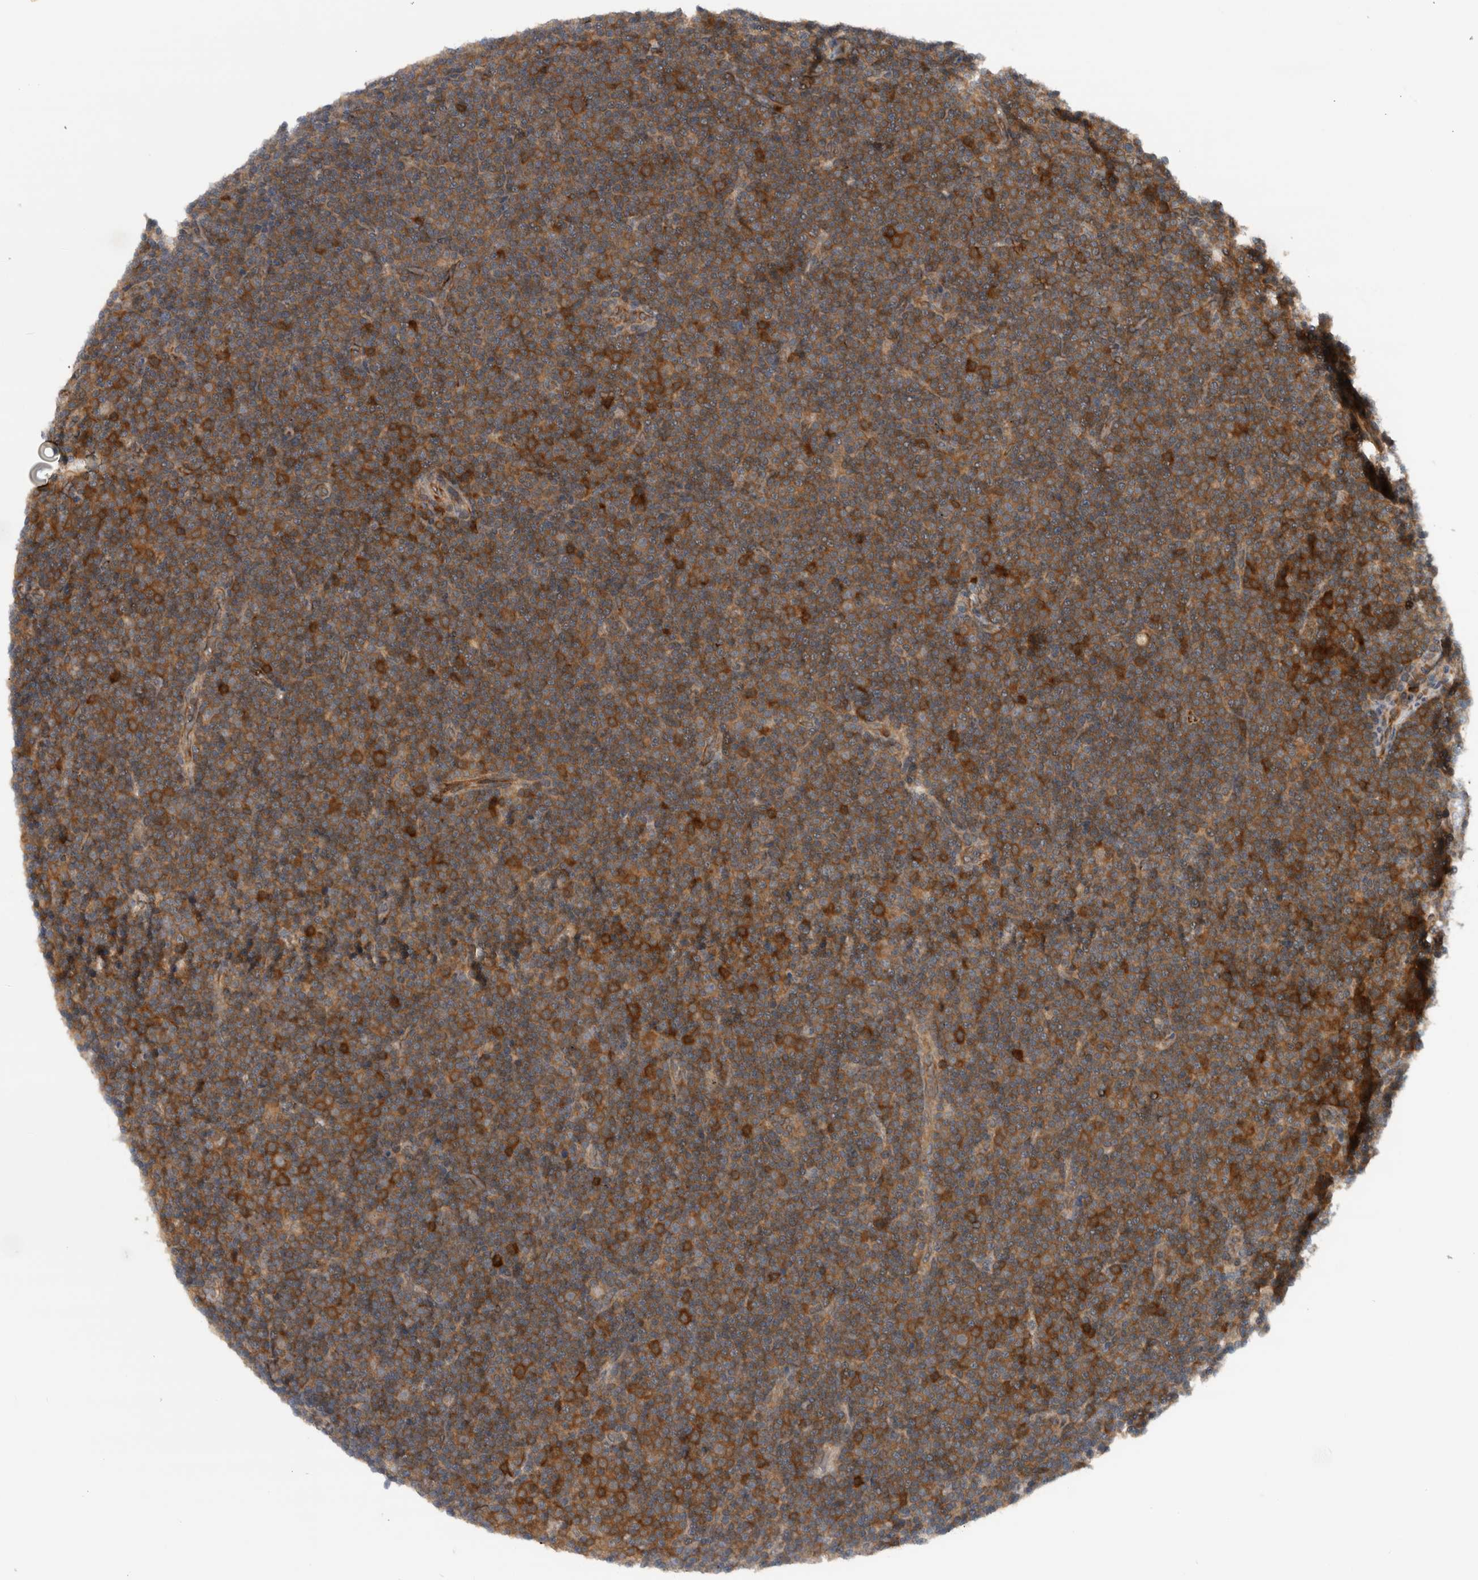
{"staining": {"intensity": "moderate", "quantity": ">75%", "location": "cytoplasmic/membranous"}, "tissue": "lymphoma", "cell_type": "Tumor cells", "image_type": "cancer", "snomed": [{"axis": "morphology", "description": "Malignant lymphoma, non-Hodgkin's type, Low grade"}, {"axis": "topography", "description": "Lymph node"}], "caption": "A photomicrograph showing moderate cytoplasmic/membranous expression in approximately >75% of tumor cells in low-grade malignant lymphoma, non-Hodgkin's type, as visualized by brown immunohistochemical staining.", "gene": "PDCD2", "patient": {"sex": "female", "age": 67}}